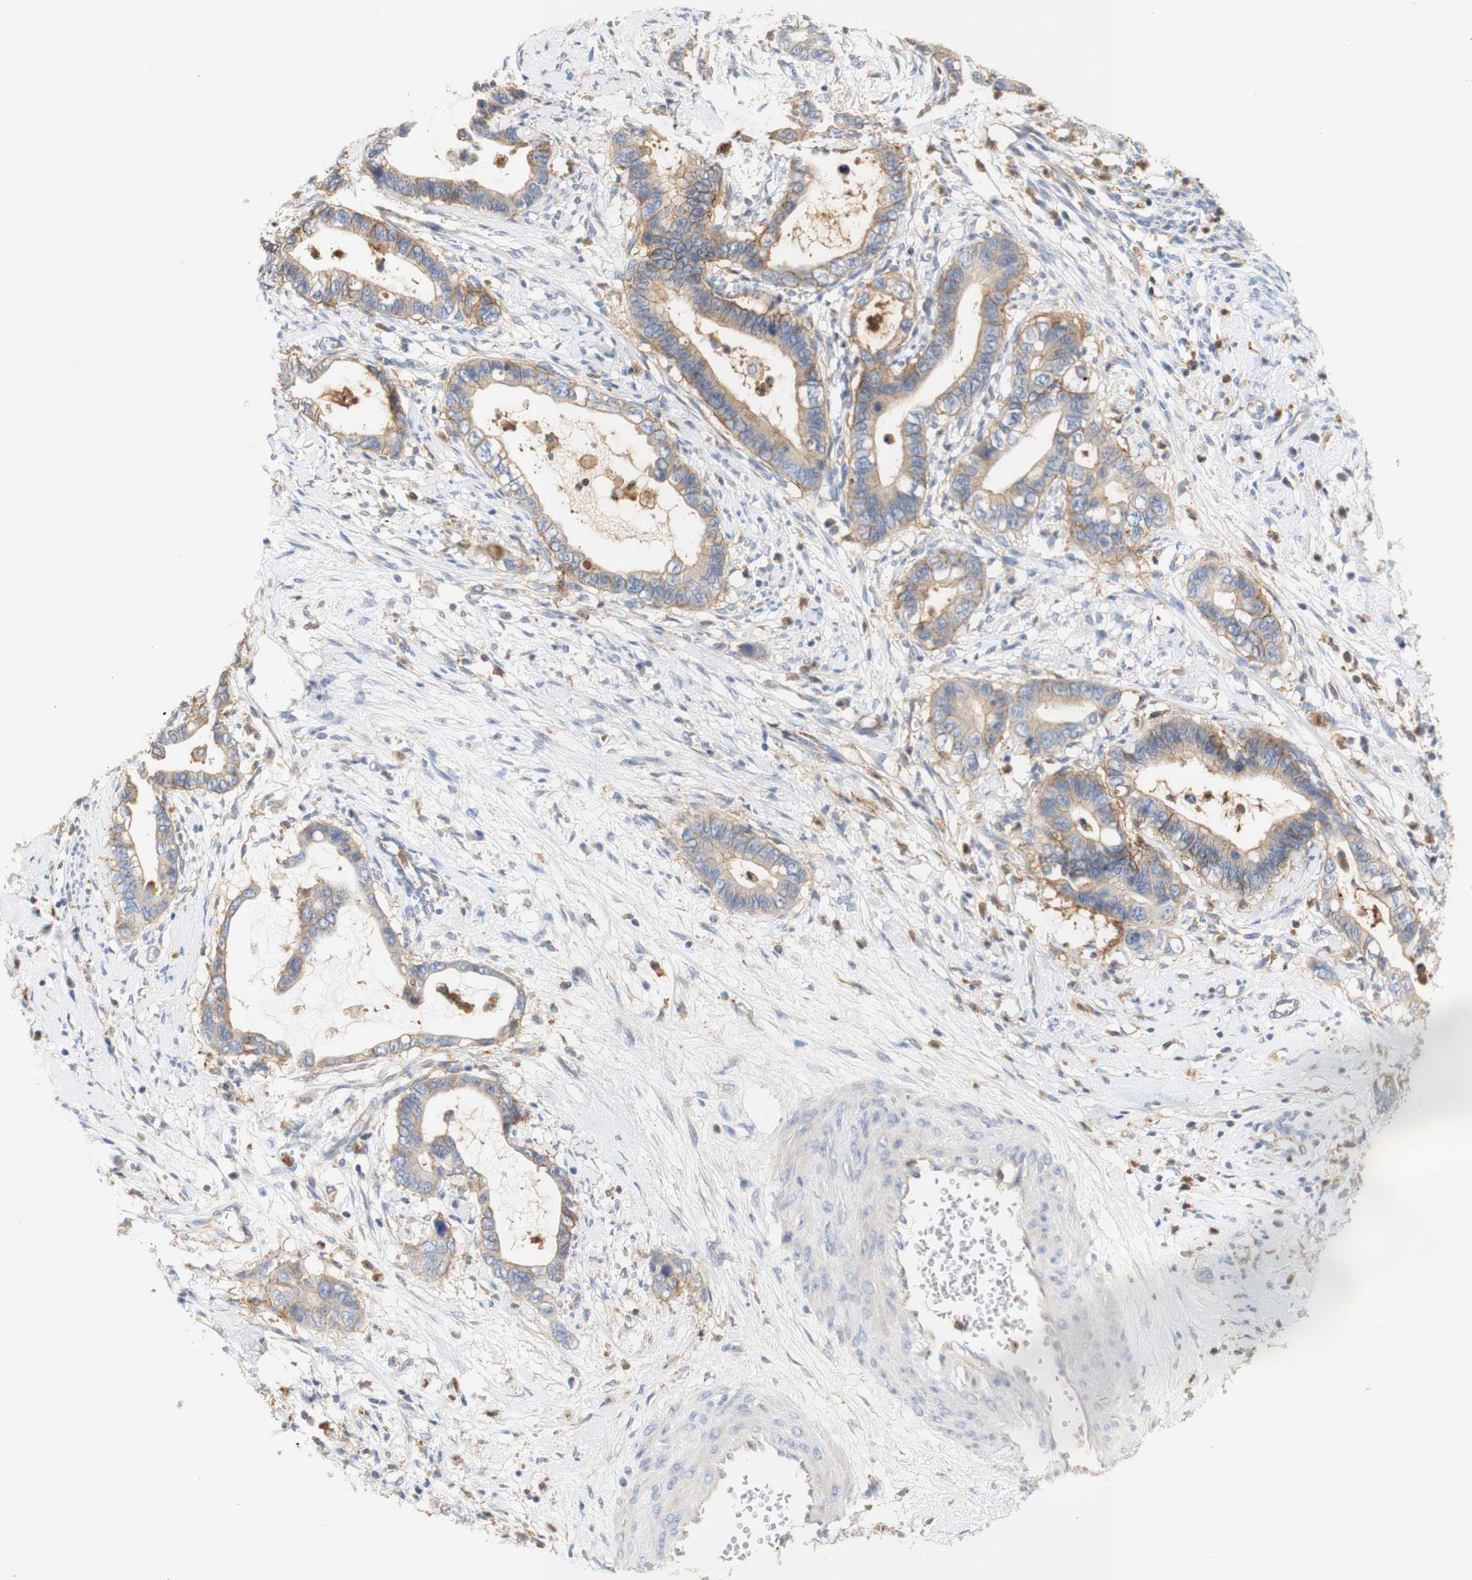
{"staining": {"intensity": "moderate", "quantity": ">75%", "location": "cytoplasmic/membranous"}, "tissue": "cervical cancer", "cell_type": "Tumor cells", "image_type": "cancer", "snomed": [{"axis": "morphology", "description": "Adenocarcinoma, NOS"}, {"axis": "topography", "description": "Cervix"}], "caption": "A medium amount of moderate cytoplasmic/membranous expression is appreciated in approximately >75% of tumor cells in adenocarcinoma (cervical) tissue.", "gene": "PCDH7", "patient": {"sex": "female", "age": 44}}